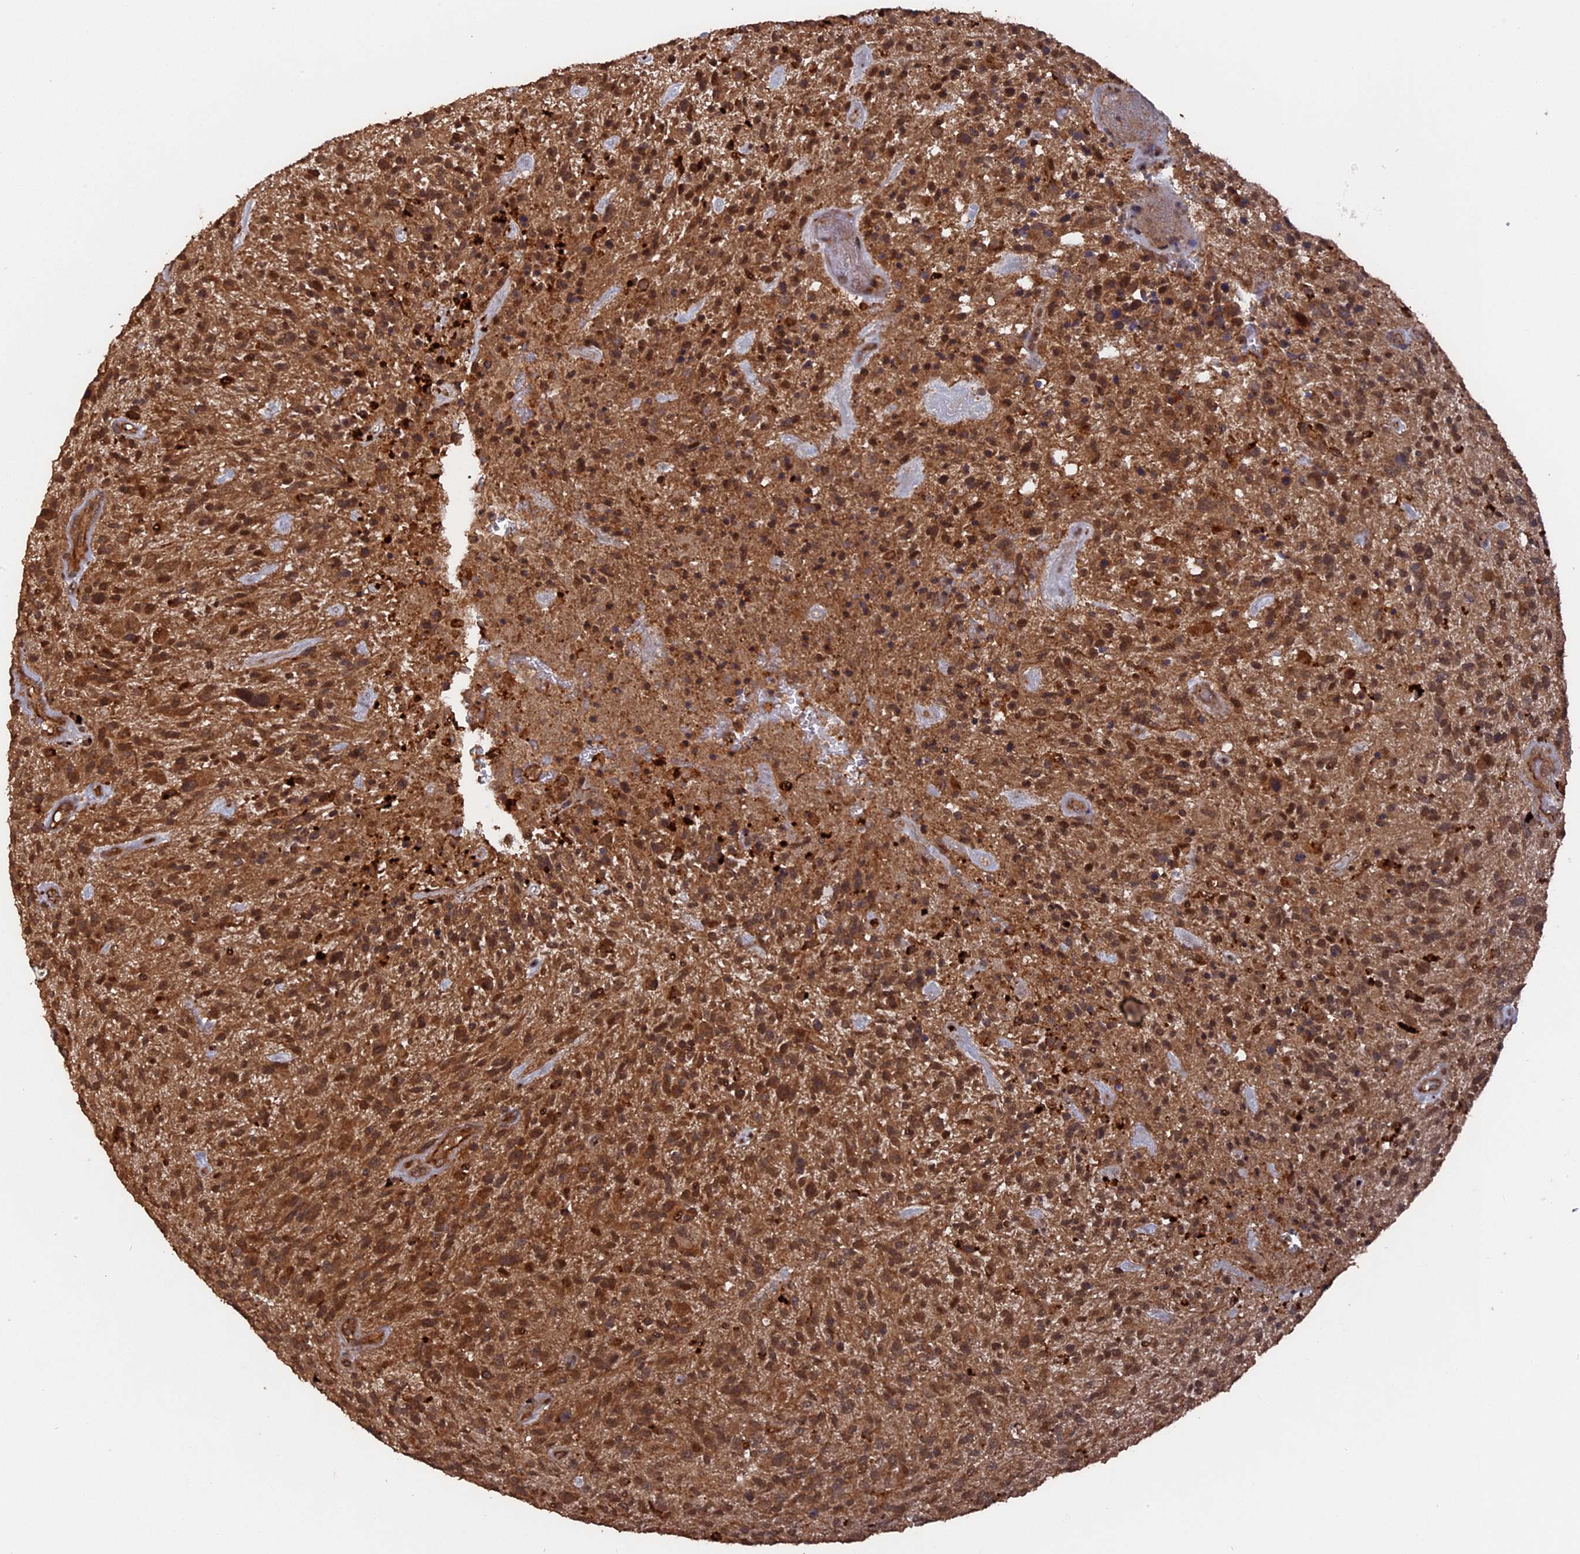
{"staining": {"intensity": "moderate", "quantity": ">75%", "location": "cytoplasmic/membranous,nuclear"}, "tissue": "glioma", "cell_type": "Tumor cells", "image_type": "cancer", "snomed": [{"axis": "morphology", "description": "Glioma, malignant, High grade"}, {"axis": "topography", "description": "Brain"}], "caption": "Human malignant glioma (high-grade) stained with a protein marker exhibits moderate staining in tumor cells.", "gene": "TELO2", "patient": {"sex": "male", "age": 47}}